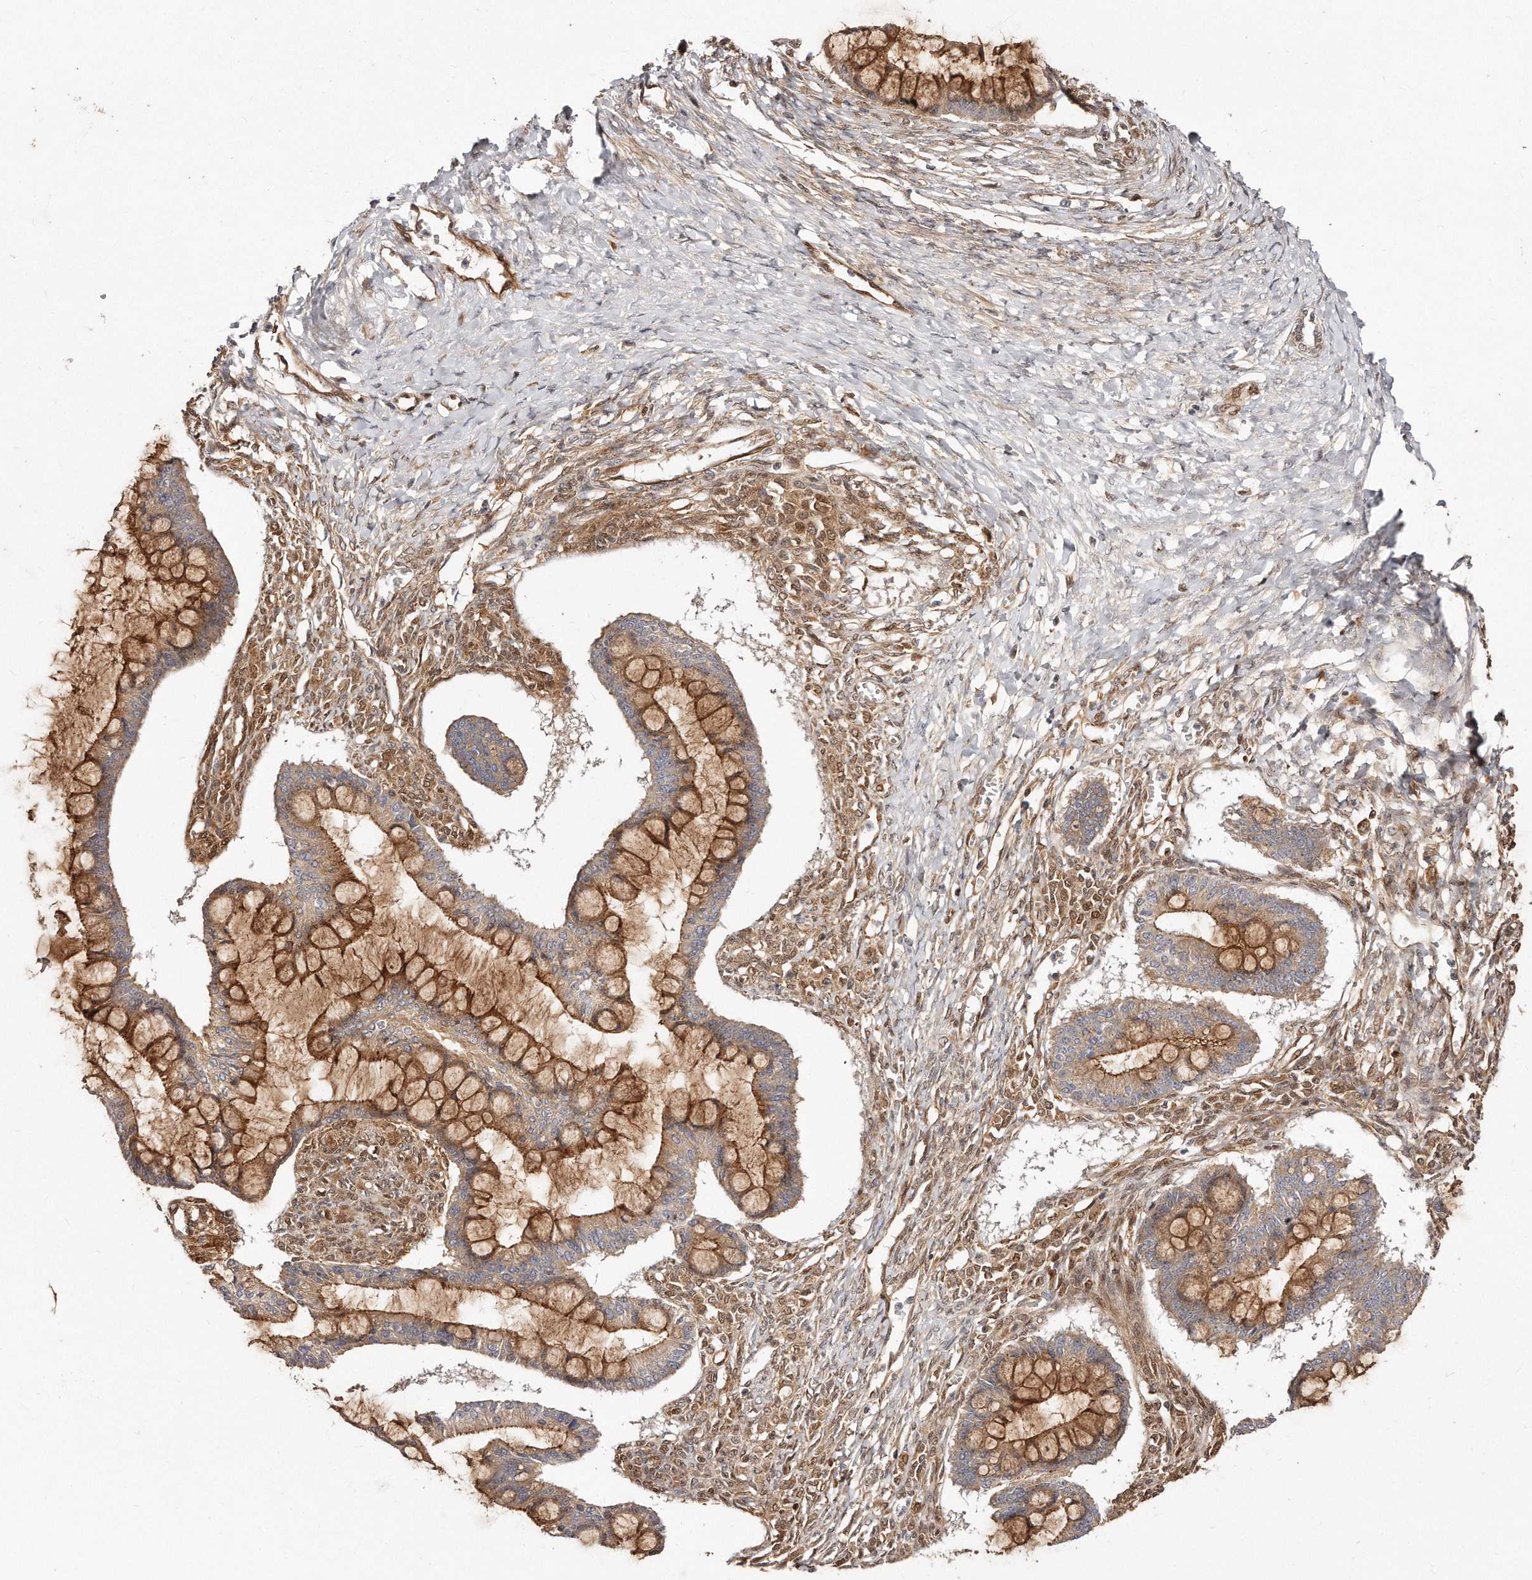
{"staining": {"intensity": "moderate", "quantity": ">75%", "location": "cytoplasmic/membranous"}, "tissue": "ovarian cancer", "cell_type": "Tumor cells", "image_type": "cancer", "snomed": [{"axis": "morphology", "description": "Cystadenocarcinoma, mucinous, NOS"}, {"axis": "topography", "description": "Ovary"}], "caption": "Tumor cells display moderate cytoplasmic/membranous staining in about >75% of cells in ovarian cancer. The staining was performed using DAB, with brown indicating positive protein expression. Nuclei are stained blue with hematoxylin.", "gene": "GBP4", "patient": {"sex": "female", "age": 73}}